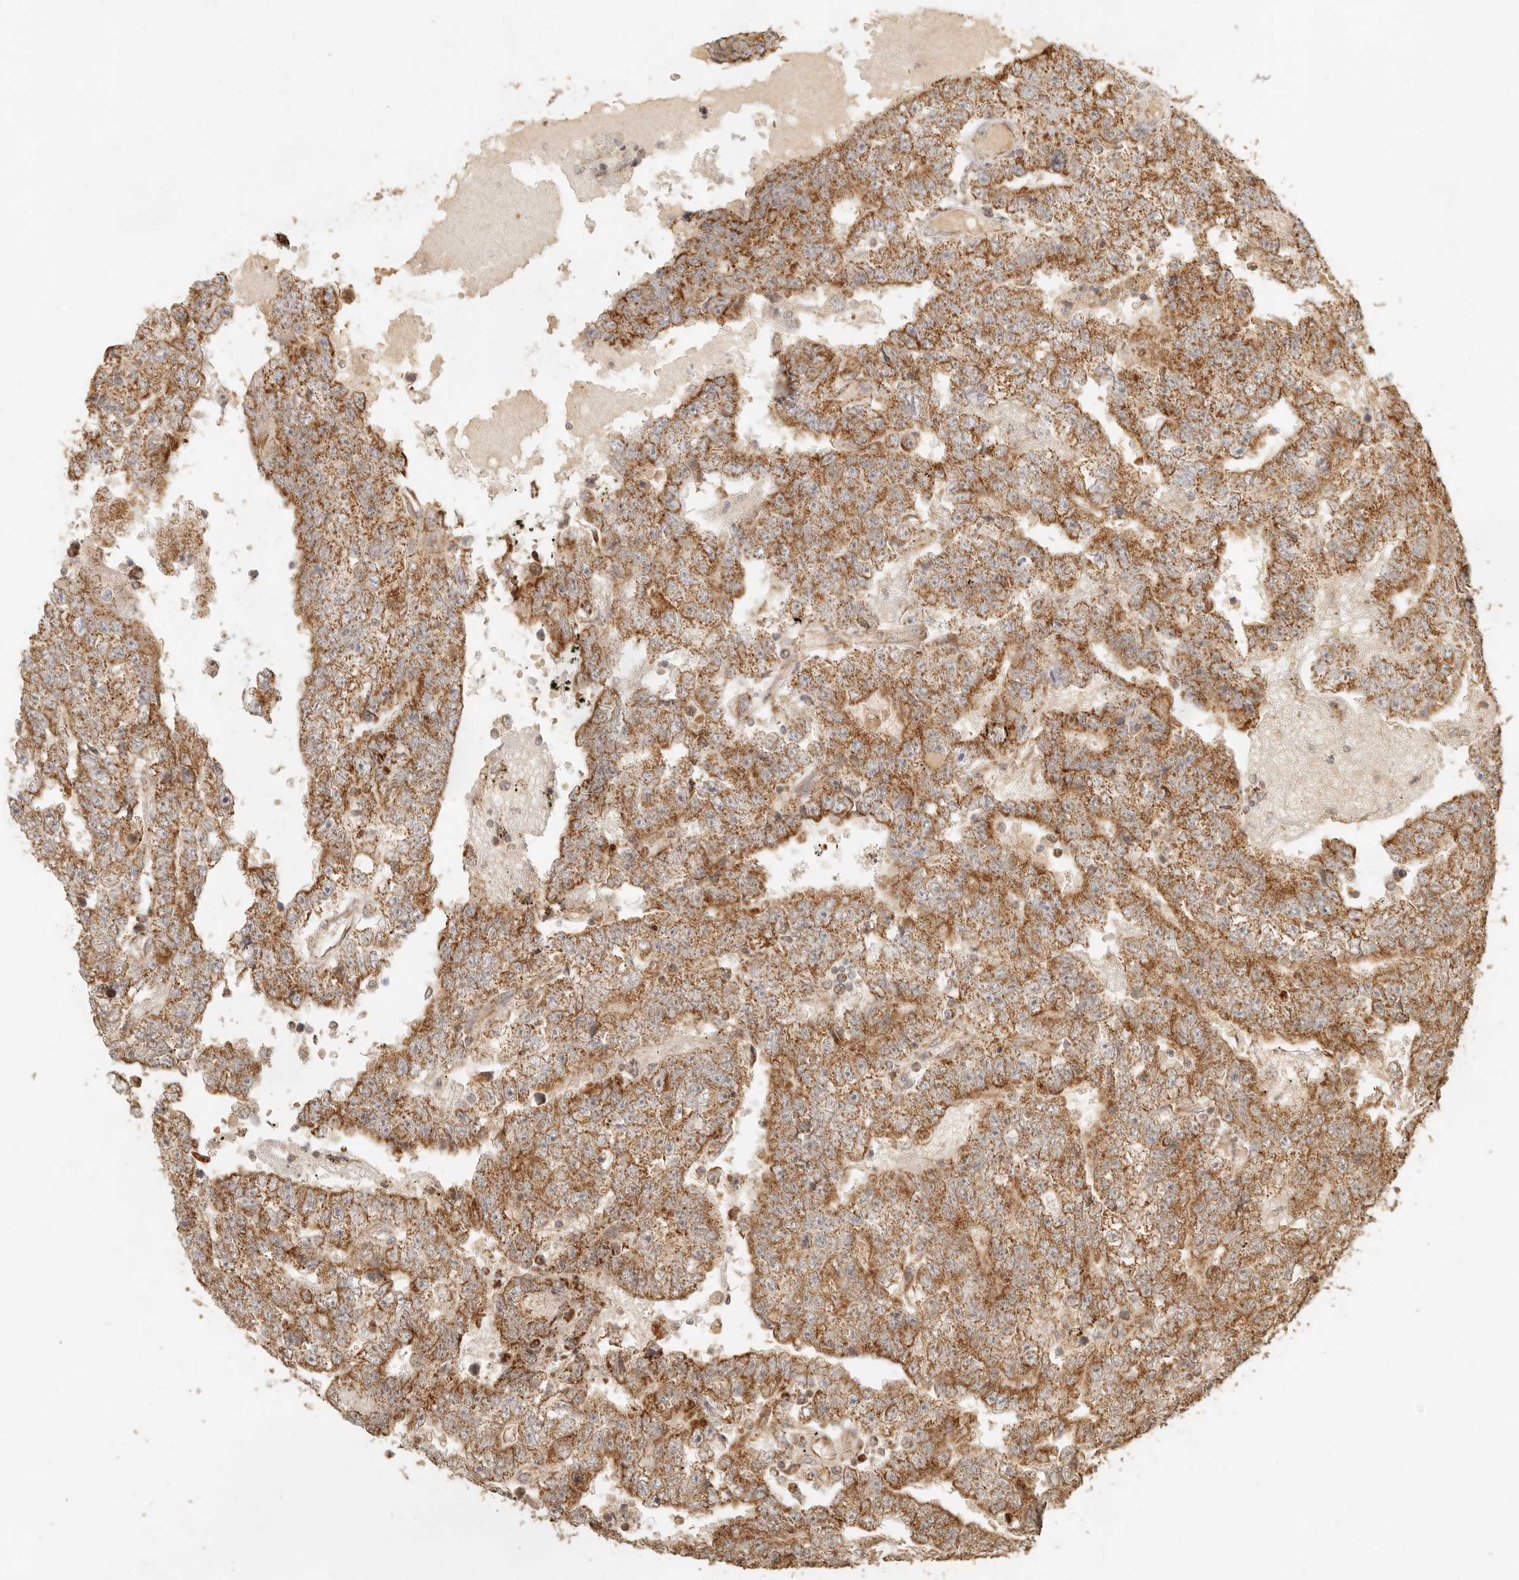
{"staining": {"intensity": "moderate", "quantity": ">75%", "location": "cytoplasmic/membranous"}, "tissue": "testis cancer", "cell_type": "Tumor cells", "image_type": "cancer", "snomed": [{"axis": "morphology", "description": "Carcinoma, Embryonal, NOS"}, {"axis": "topography", "description": "Testis"}], "caption": "Moderate cytoplasmic/membranous positivity is seen in about >75% of tumor cells in testis cancer (embryonal carcinoma). The staining was performed using DAB (3,3'-diaminobenzidine) to visualize the protein expression in brown, while the nuclei were stained in blue with hematoxylin (Magnification: 20x).", "gene": "MRPL55", "patient": {"sex": "male", "age": 25}}